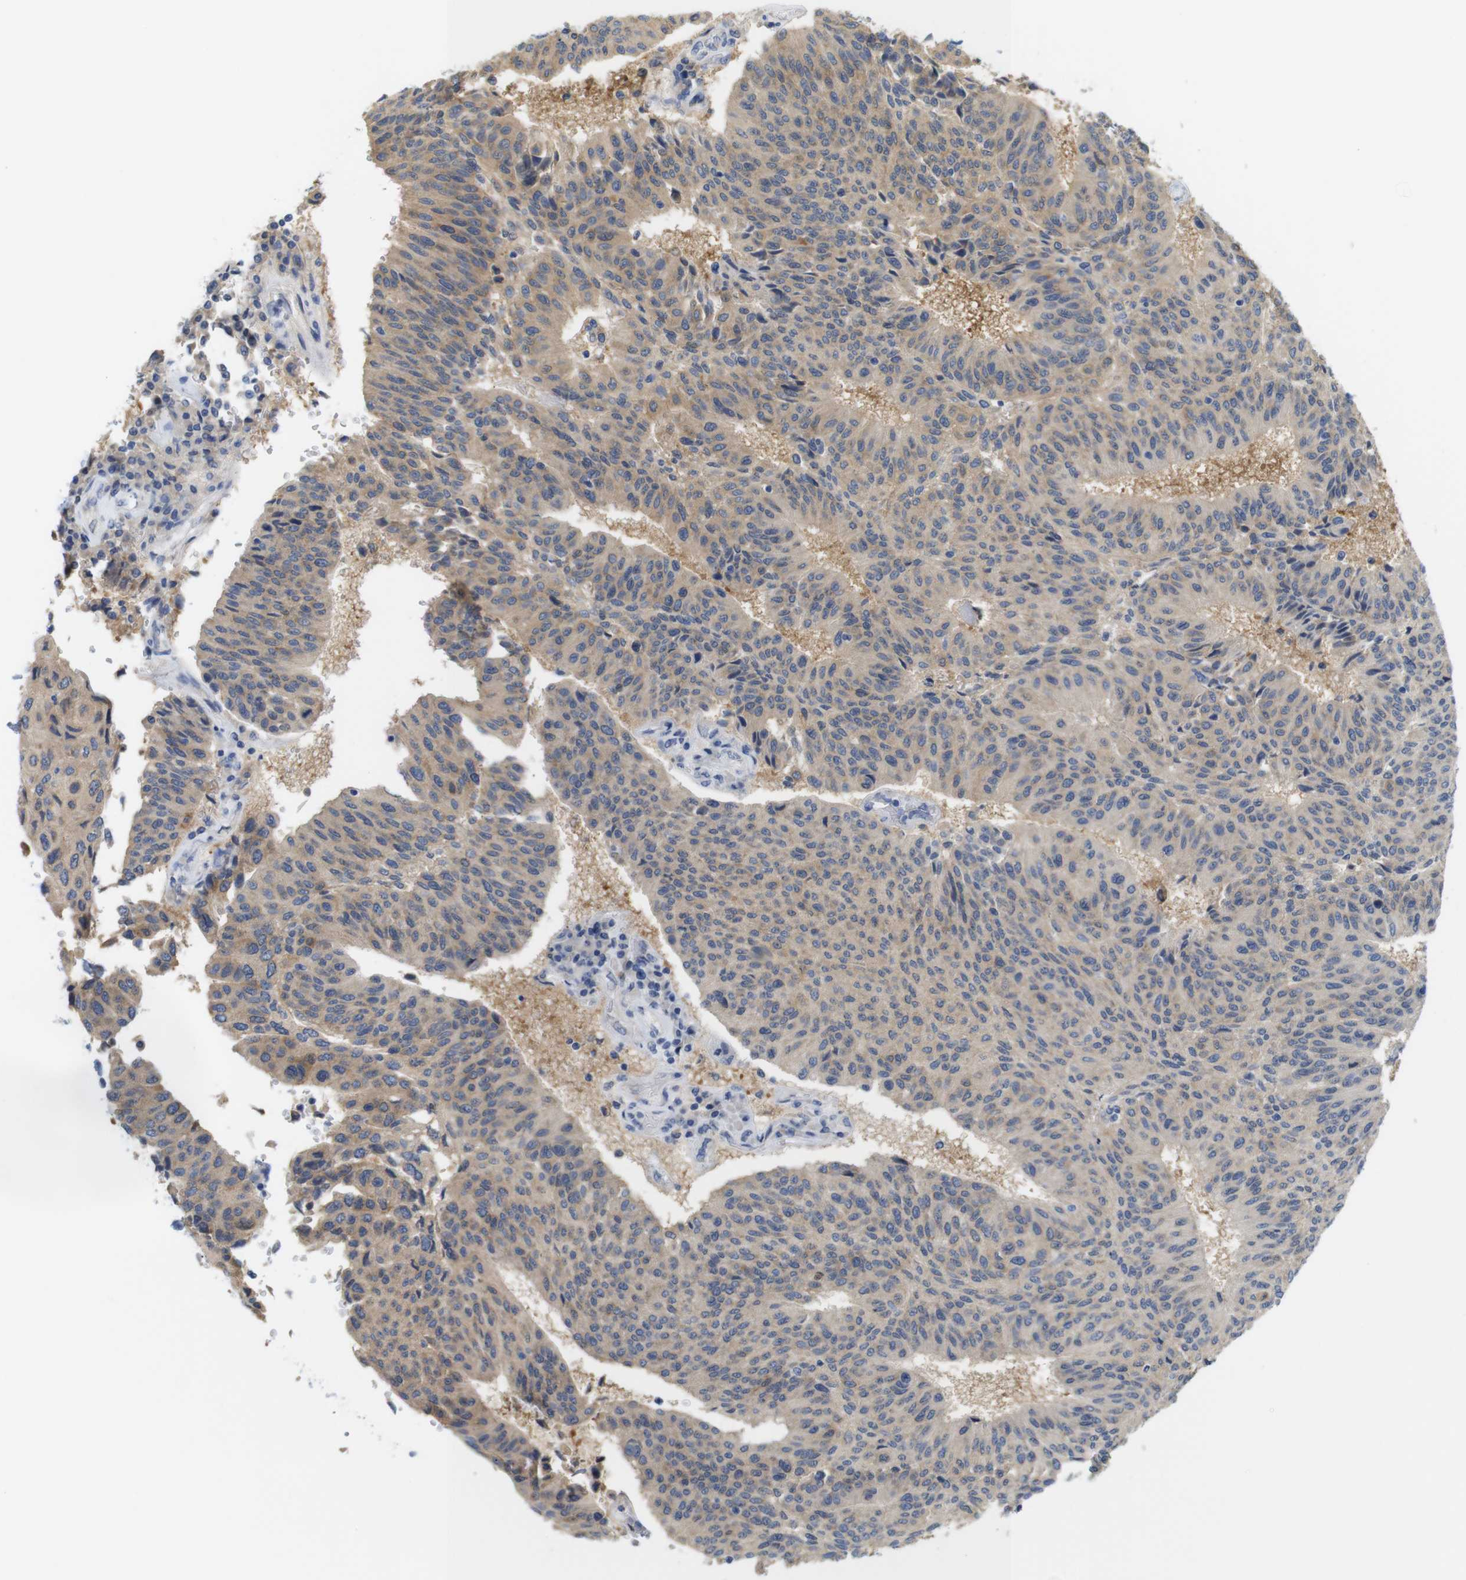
{"staining": {"intensity": "weak", "quantity": ">75%", "location": "cytoplasmic/membranous"}, "tissue": "urothelial cancer", "cell_type": "Tumor cells", "image_type": "cancer", "snomed": [{"axis": "morphology", "description": "Urothelial carcinoma, High grade"}, {"axis": "topography", "description": "Urinary bladder"}], "caption": "High-magnification brightfield microscopy of urothelial cancer stained with DAB (3,3'-diaminobenzidine) (brown) and counterstained with hematoxylin (blue). tumor cells exhibit weak cytoplasmic/membranous expression is identified in about>75% of cells.", "gene": "NEBL", "patient": {"sex": "male", "age": 66}}